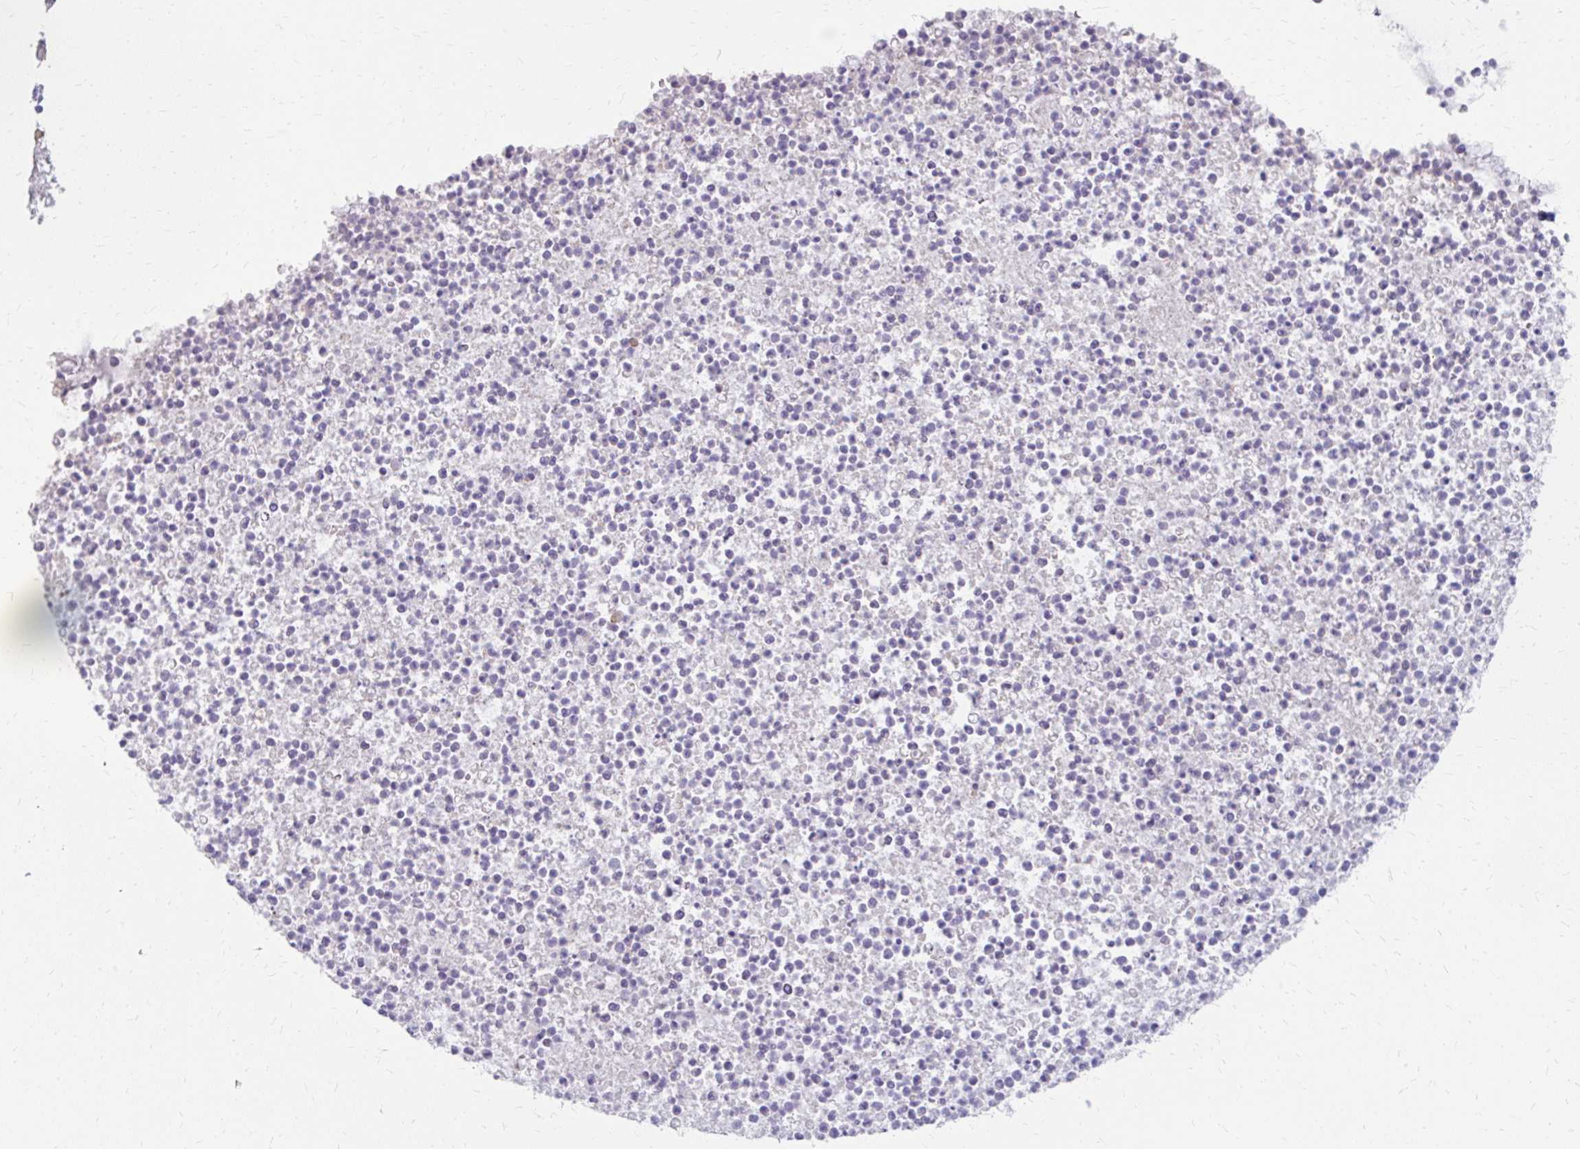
{"staining": {"intensity": "moderate", "quantity": "25%-75%", "location": "cytoplasmic/membranous"}, "tissue": "bronchus", "cell_type": "Respiratory epithelial cells", "image_type": "normal", "snomed": [{"axis": "morphology", "description": "Normal tissue, NOS"}, {"axis": "topography", "description": "Cartilage tissue"}, {"axis": "topography", "description": "Bronchus"}], "caption": "The histopathology image shows a brown stain indicating the presence of a protein in the cytoplasmic/membranous of respiratory epithelial cells in bronchus. (brown staining indicates protein expression, while blue staining denotes nuclei).", "gene": "RGS16", "patient": {"sex": "male", "age": 56}}